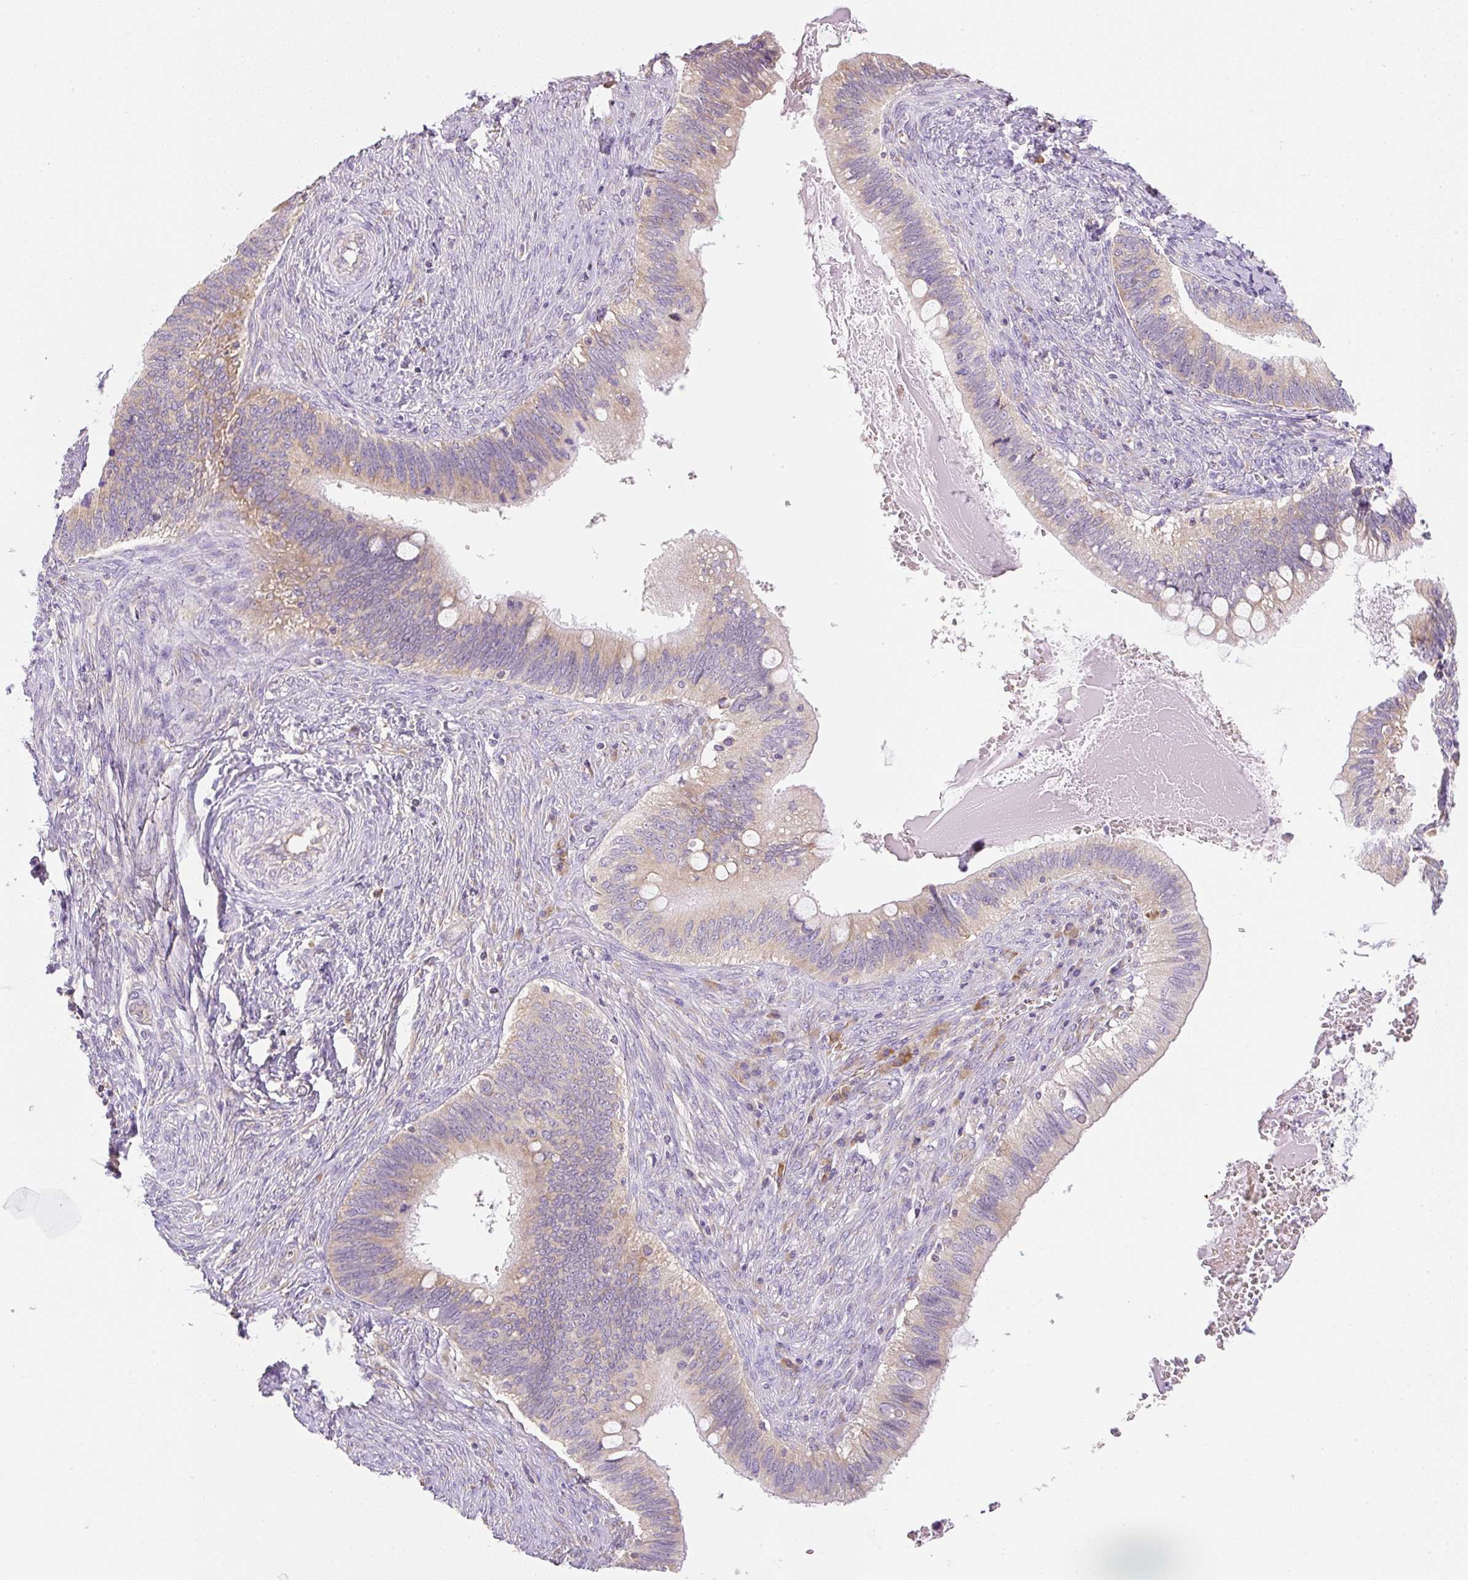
{"staining": {"intensity": "moderate", "quantity": "25%-75%", "location": "cytoplasmic/membranous"}, "tissue": "cervical cancer", "cell_type": "Tumor cells", "image_type": "cancer", "snomed": [{"axis": "morphology", "description": "Adenocarcinoma, NOS"}, {"axis": "topography", "description": "Cervix"}], "caption": "Cervical cancer was stained to show a protein in brown. There is medium levels of moderate cytoplasmic/membranous positivity in approximately 25%-75% of tumor cells. (brown staining indicates protein expression, while blue staining denotes nuclei).", "gene": "RPL18A", "patient": {"sex": "female", "age": 42}}